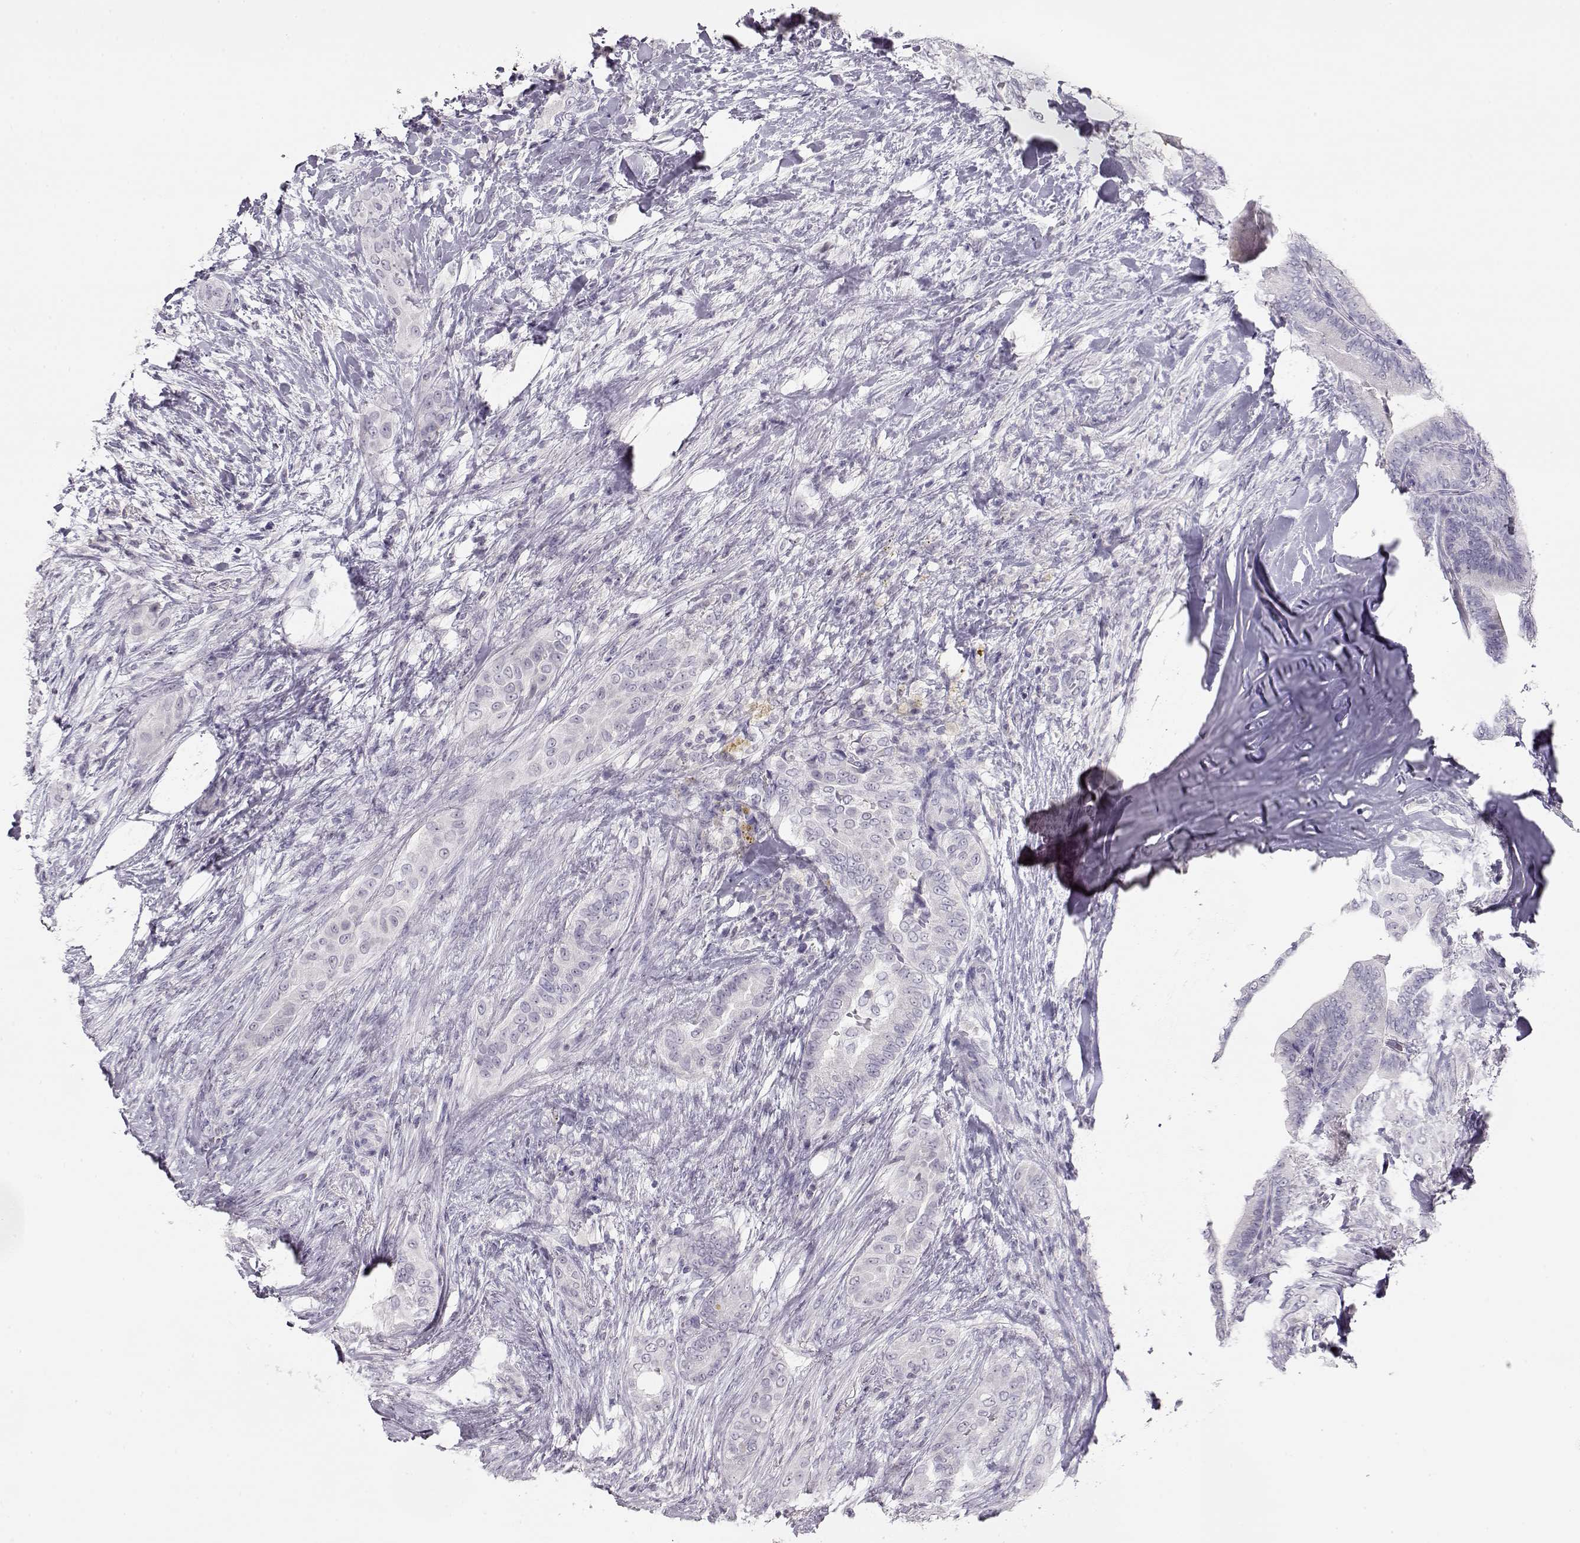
{"staining": {"intensity": "negative", "quantity": "none", "location": "none"}, "tissue": "thyroid cancer", "cell_type": "Tumor cells", "image_type": "cancer", "snomed": [{"axis": "morphology", "description": "Papillary adenocarcinoma, NOS"}, {"axis": "topography", "description": "Thyroid gland"}], "caption": "Immunohistochemistry (IHC) micrograph of thyroid cancer stained for a protein (brown), which exhibits no expression in tumor cells.", "gene": "IMPG1", "patient": {"sex": "male", "age": 61}}